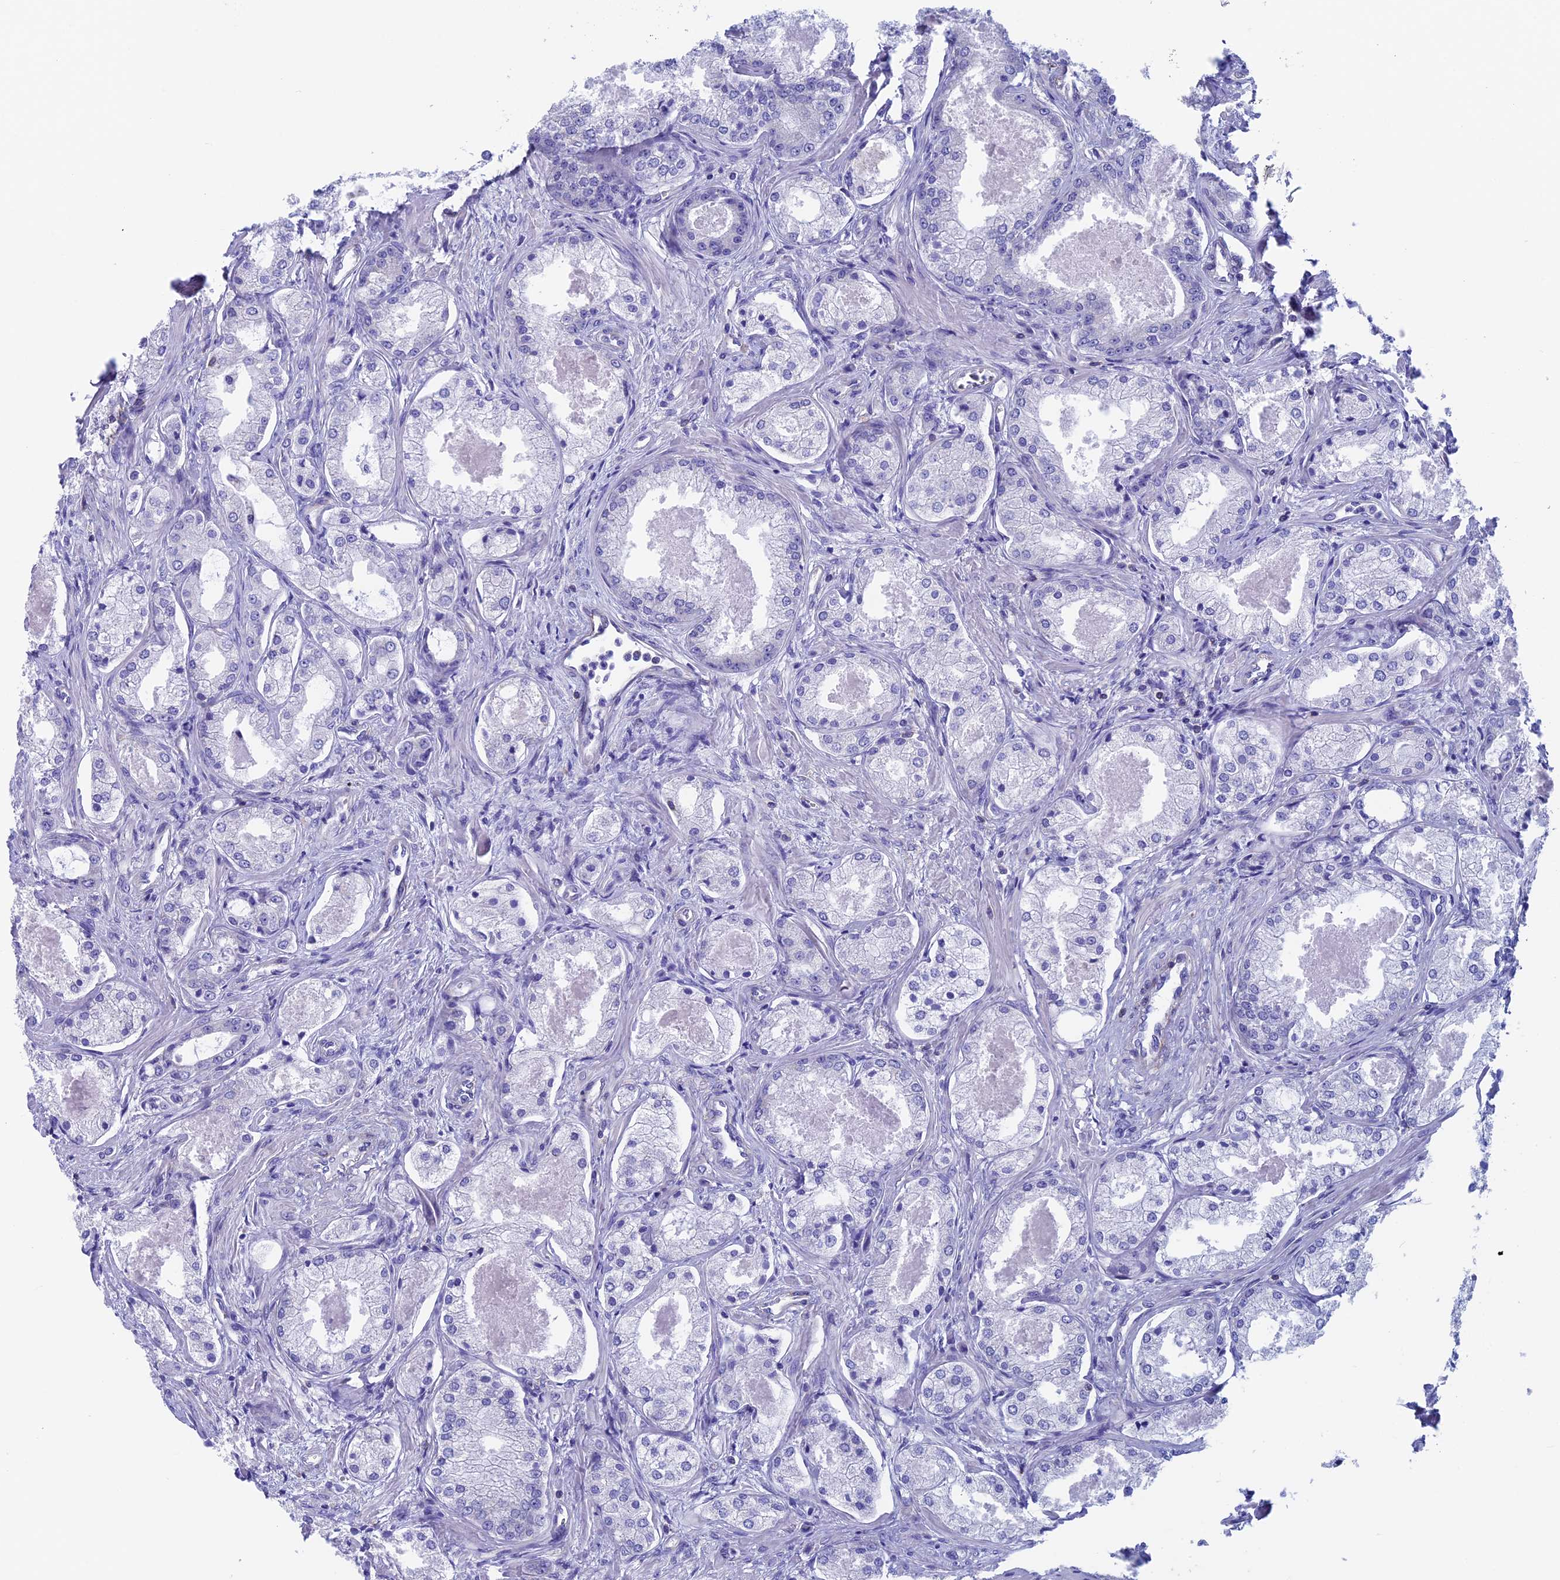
{"staining": {"intensity": "negative", "quantity": "none", "location": "none"}, "tissue": "prostate cancer", "cell_type": "Tumor cells", "image_type": "cancer", "snomed": [{"axis": "morphology", "description": "Adenocarcinoma, Low grade"}, {"axis": "topography", "description": "Prostate"}], "caption": "IHC of human low-grade adenocarcinoma (prostate) demonstrates no positivity in tumor cells.", "gene": "SEPTIN1", "patient": {"sex": "male", "age": 68}}